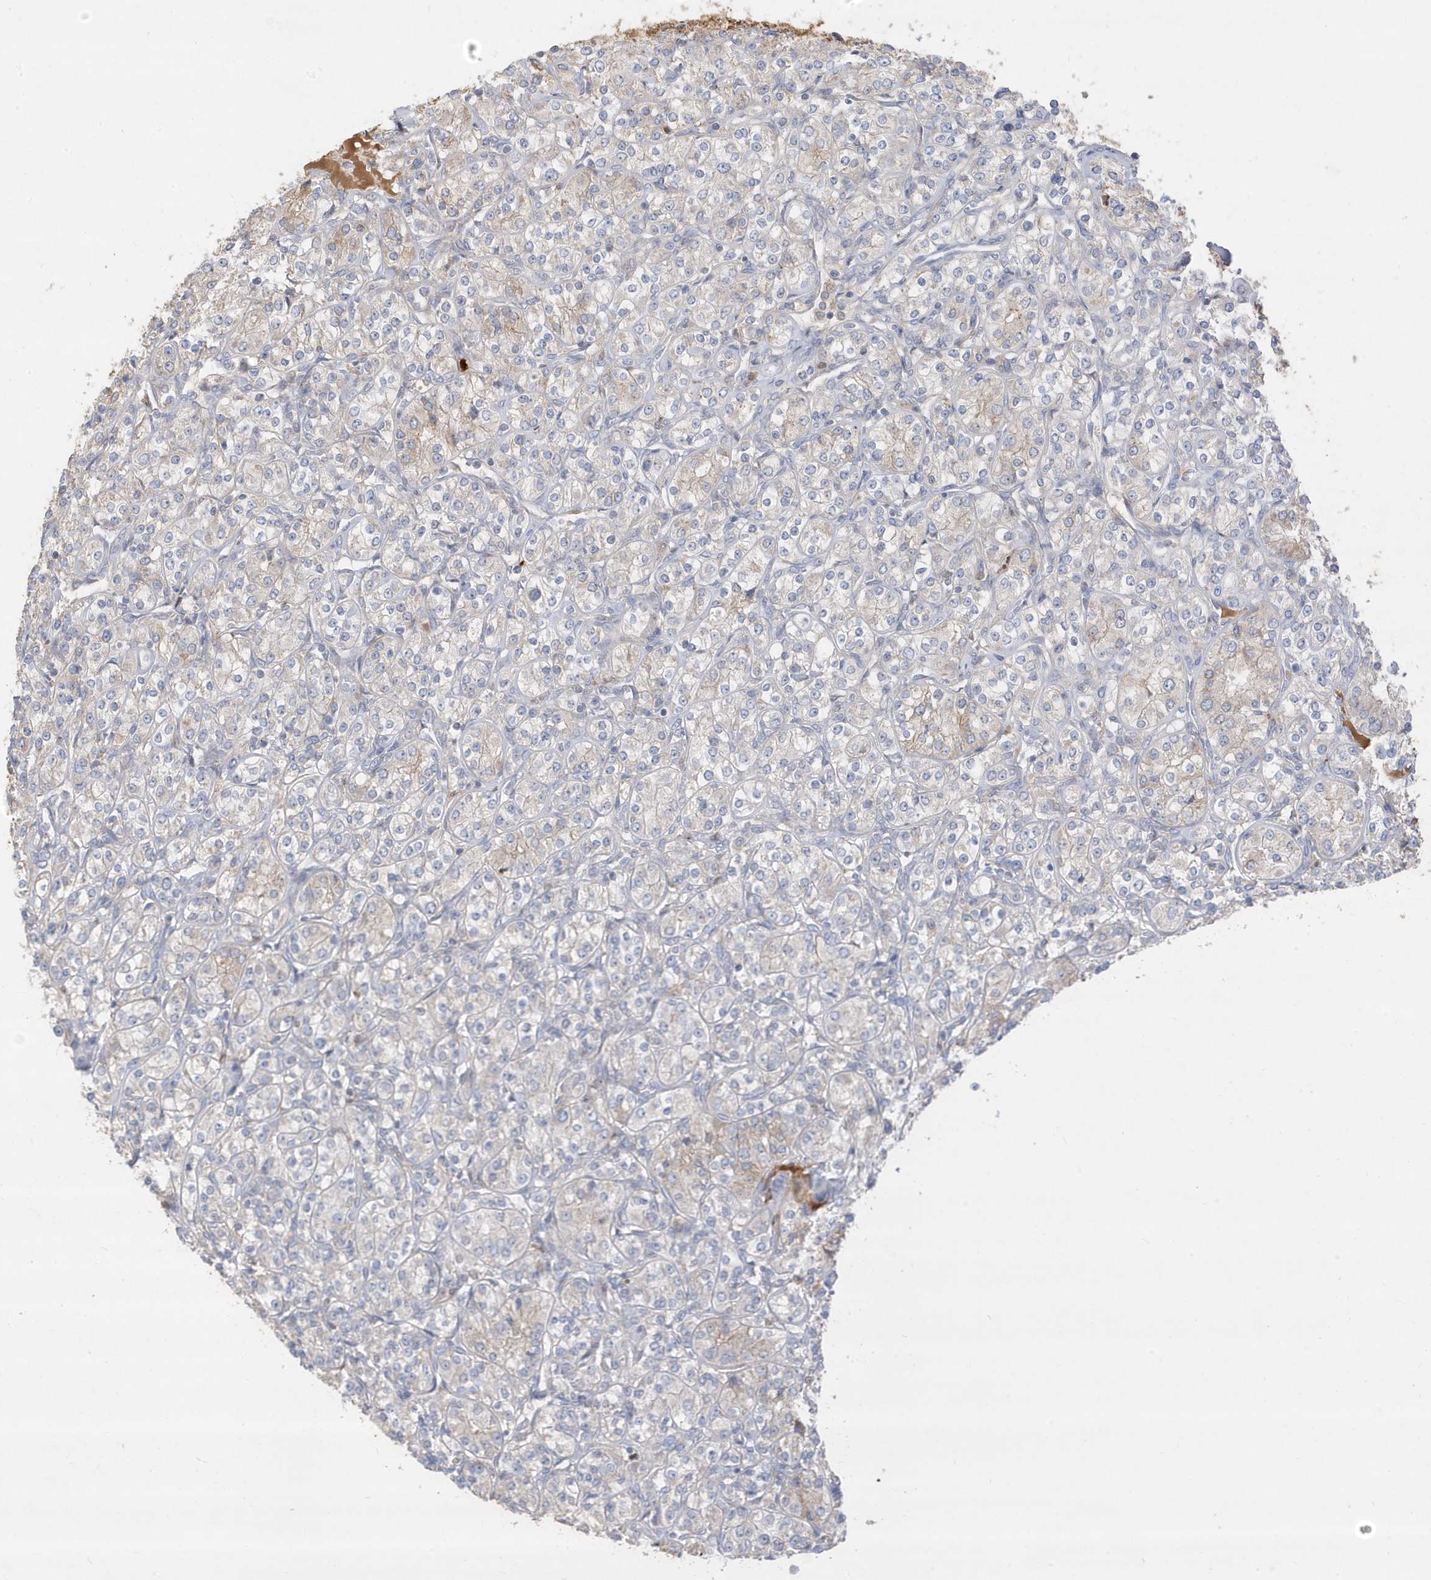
{"staining": {"intensity": "negative", "quantity": "none", "location": "none"}, "tissue": "renal cancer", "cell_type": "Tumor cells", "image_type": "cancer", "snomed": [{"axis": "morphology", "description": "Adenocarcinoma, NOS"}, {"axis": "topography", "description": "Kidney"}], "caption": "High magnification brightfield microscopy of renal cancer stained with DAB (3,3'-diaminobenzidine) (brown) and counterstained with hematoxylin (blue): tumor cells show no significant expression.", "gene": "DPP9", "patient": {"sex": "male", "age": 77}}